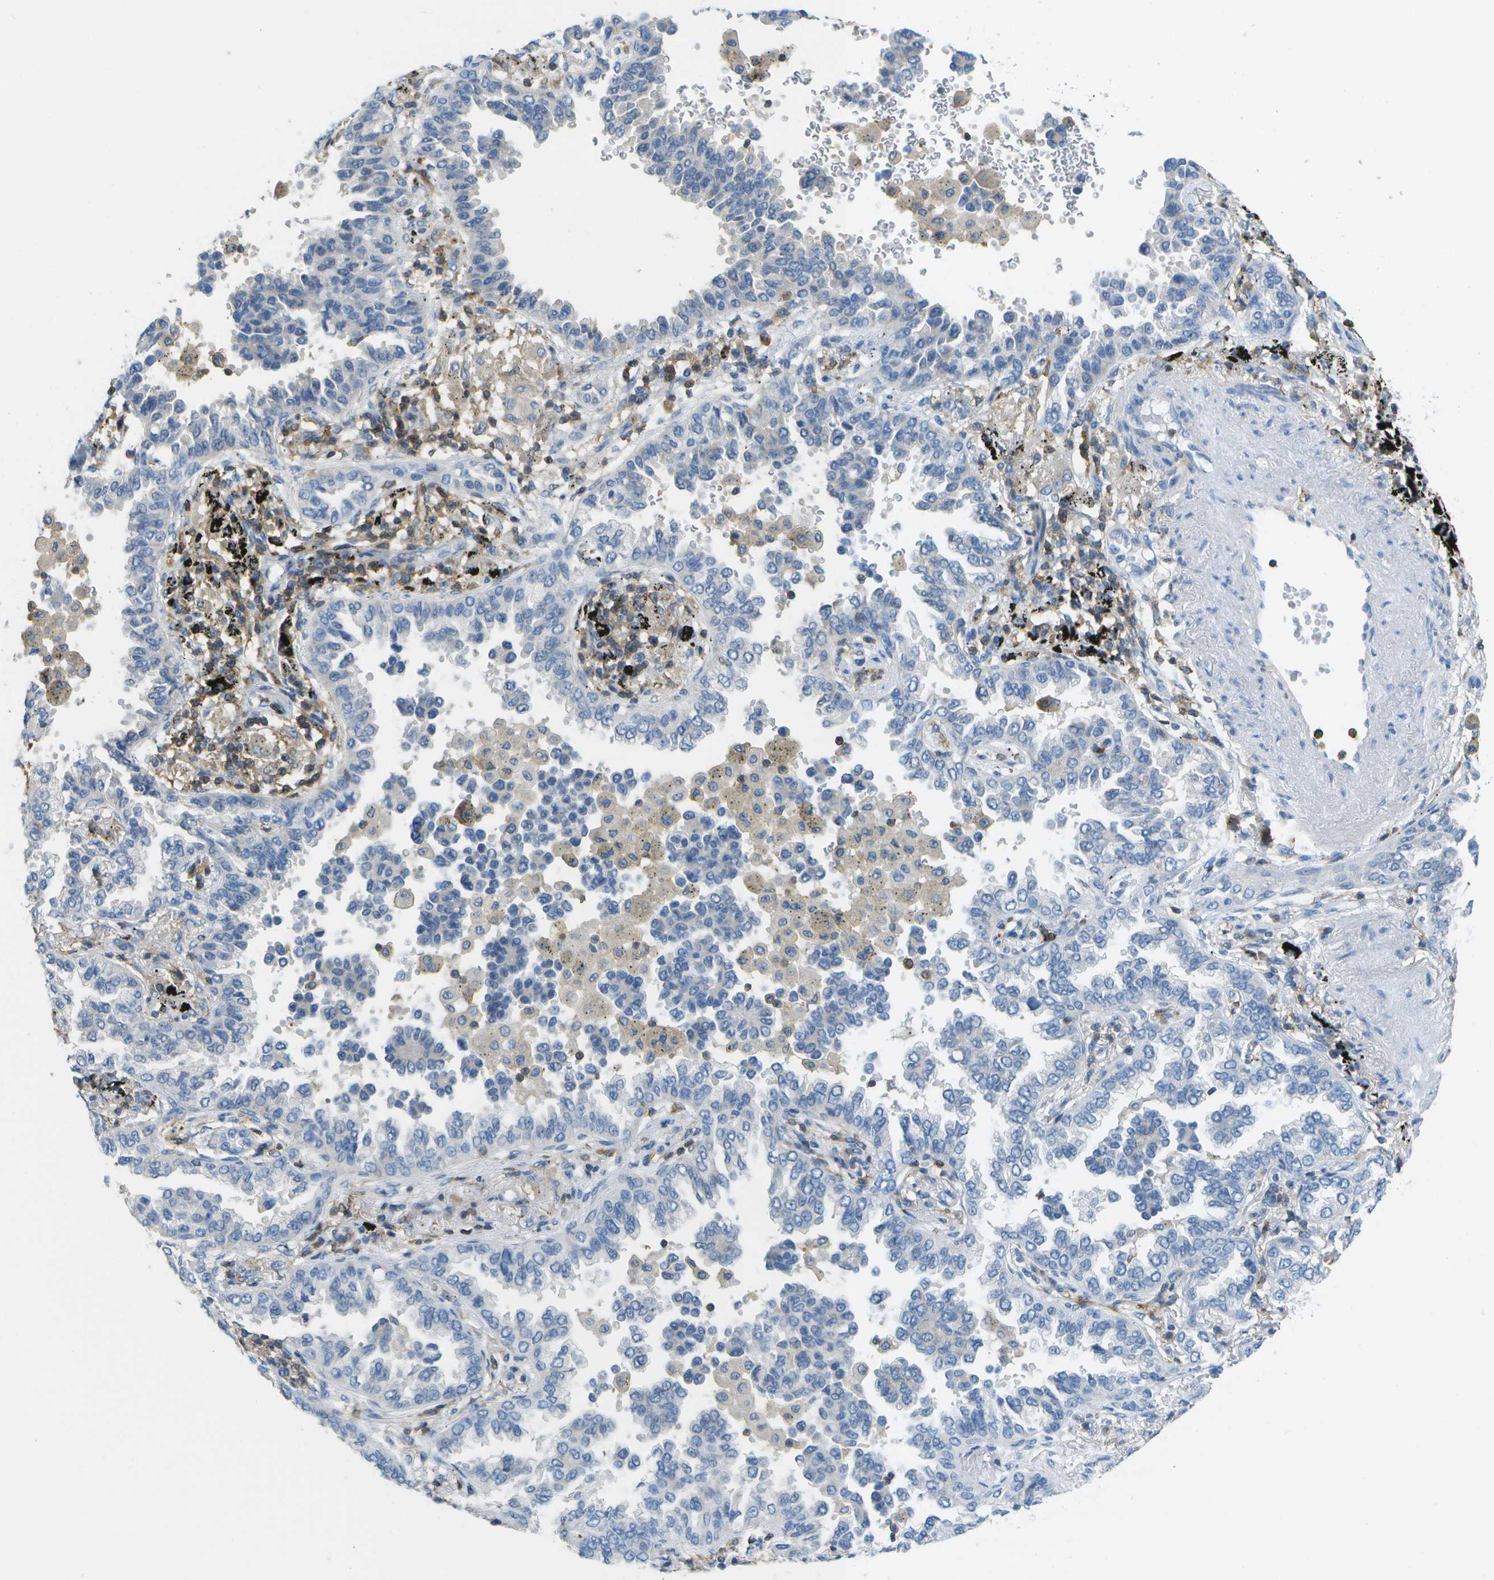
{"staining": {"intensity": "negative", "quantity": "none", "location": "none"}, "tissue": "lung cancer", "cell_type": "Tumor cells", "image_type": "cancer", "snomed": [{"axis": "morphology", "description": "Normal tissue, NOS"}, {"axis": "morphology", "description": "Adenocarcinoma, NOS"}, {"axis": "topography", "description": "Lung"}], "caption": "Tumor cells show no significant protein staining in lung adenocarcinoma. (DAB immunohistochemistry (IHC) visualized using brightfield microscopy, high magnification).", "gene": "RCSD1", "patient": {"sex": "male", "age": 59}}